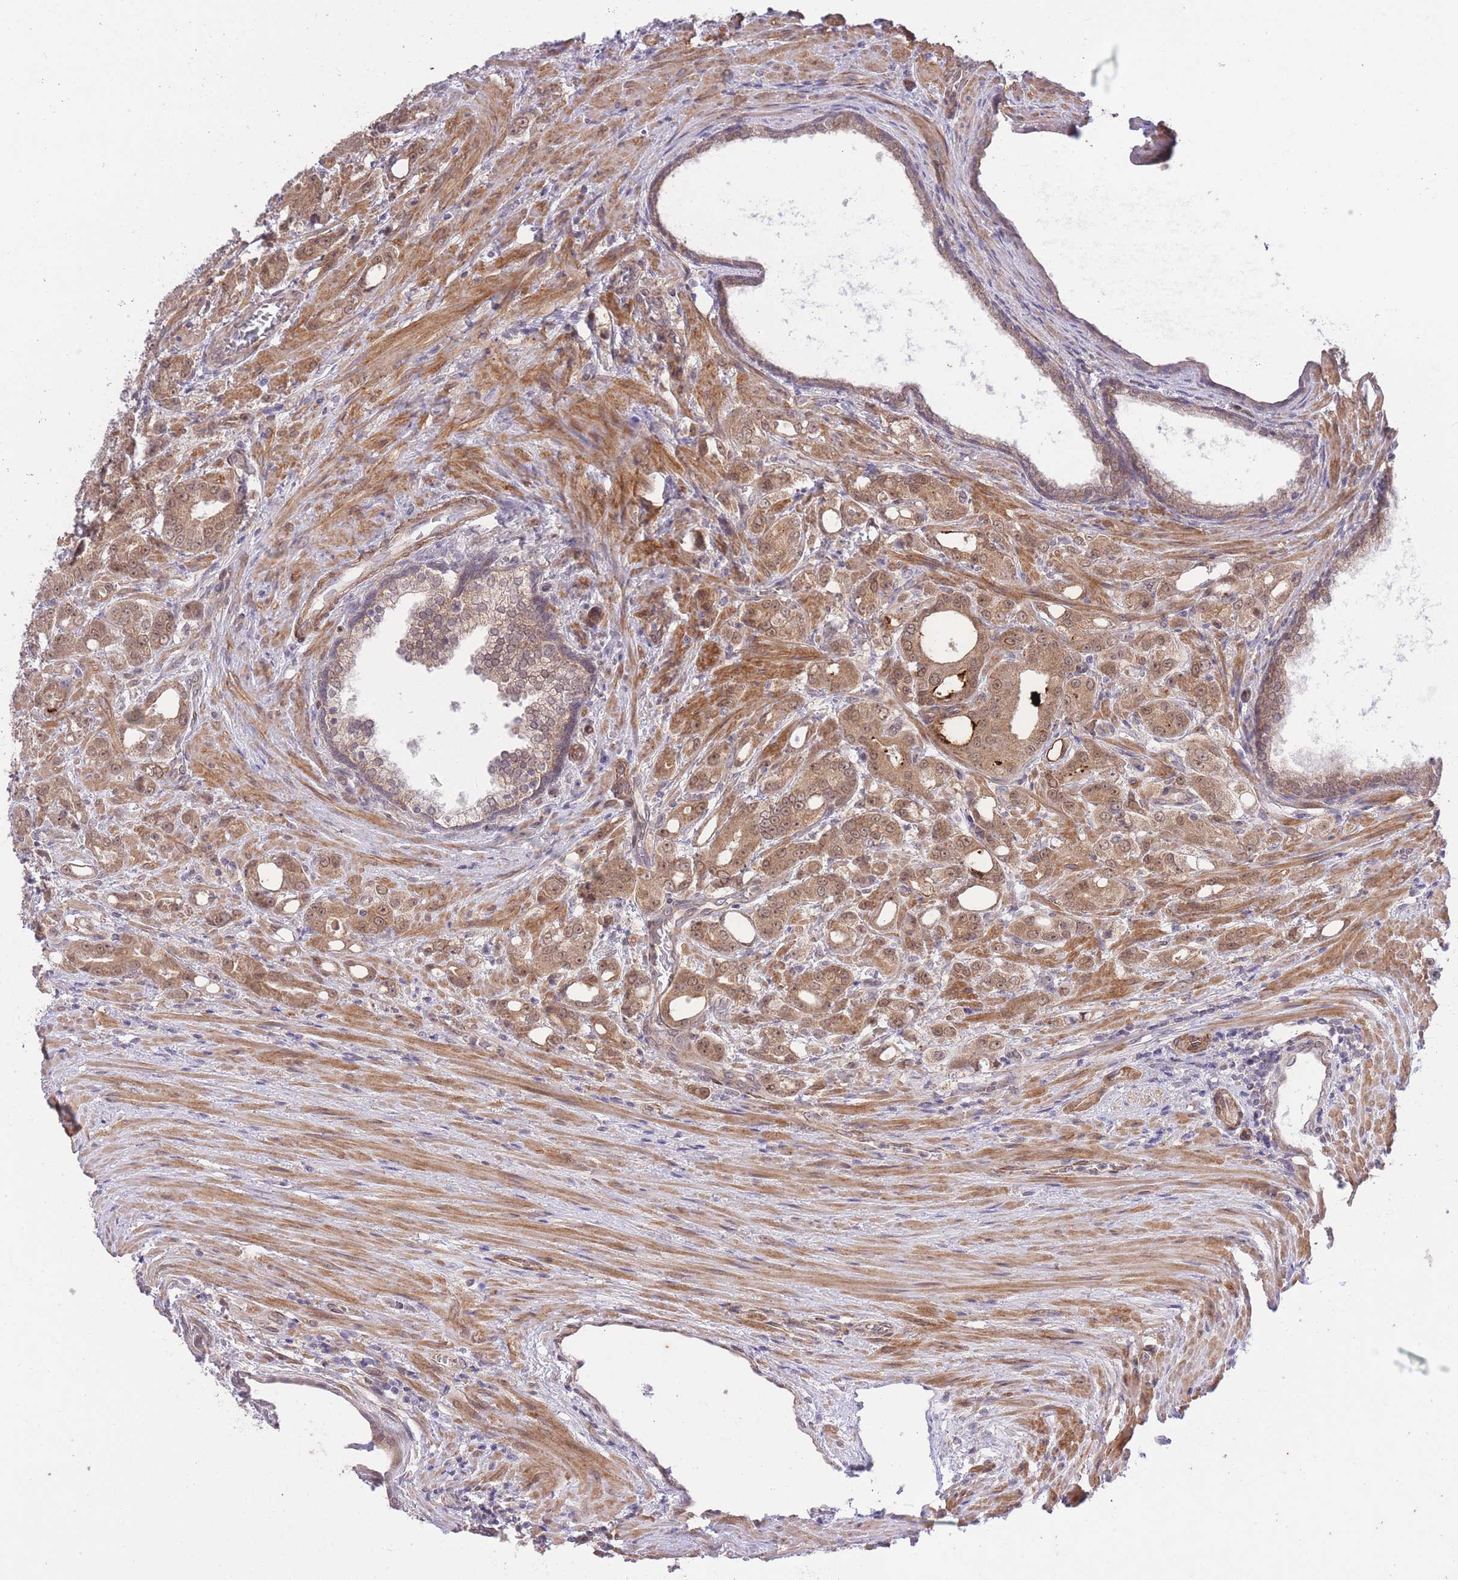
{"staining": {"intensity": "moderate", "quantity": ">75%", "location": "cytoplasmic/membranous,nuclear"}, "tissue": "prostate cancer", "cell_type": "Tumor cells", "image_type": "cancer", "snomed": [{"axis": "morphology", "description": "Adenocarcinoma, High grade"}, {"axis": "topography", "description": "Prostate"}], "caption": "Prostate cancer (high-grade adenocarcinoma) stained for a protein displays moderate cytoplasmic/membranous and nuclear positivity in tumor cells. Using DAB (brown) and hematoxylin (blue) stains, captured at high magnification using brightfield microscopy.", "gene": "ELOA2", "patient": {"sex": "male", "age": 69}}